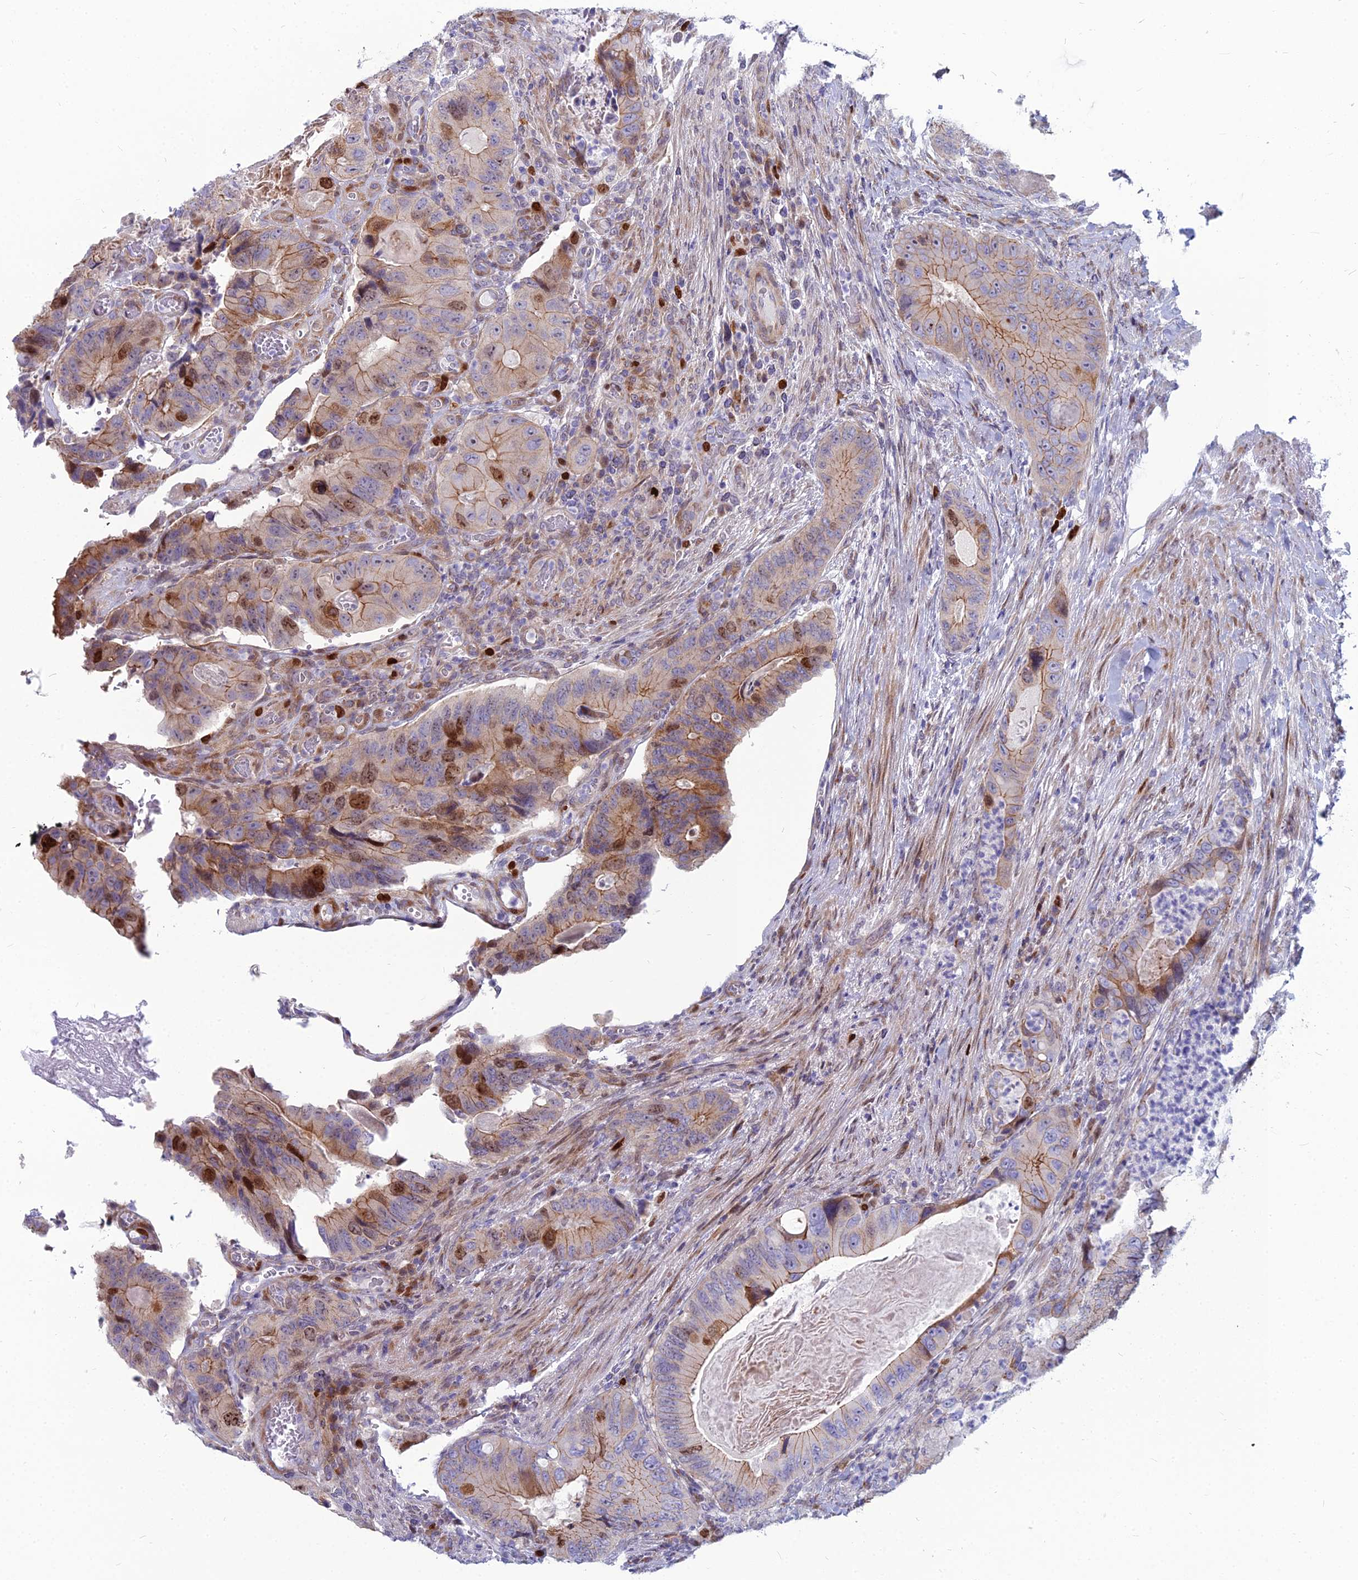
{"staining": {"intensity": "moderate", "quantity": "25%-75%", "location": "cytoplasmic/membranous,nuclear"}, "tissue": "colorectal cancer", "cell_type": "Tumor cells", "image_type": "cancer", "snomed": [{"axis": "morphology", "description": "Adenocarcinoma, NOS"}, {"axis": "topography", "description": "Colon"}], "caption": "Human adenocarcinoma (colorectal) stained with a protein marker demonstrates moderate staining in tumor cells.", "gene": "NUSAP1", "patient": {"sex": "male", "age": 84}}